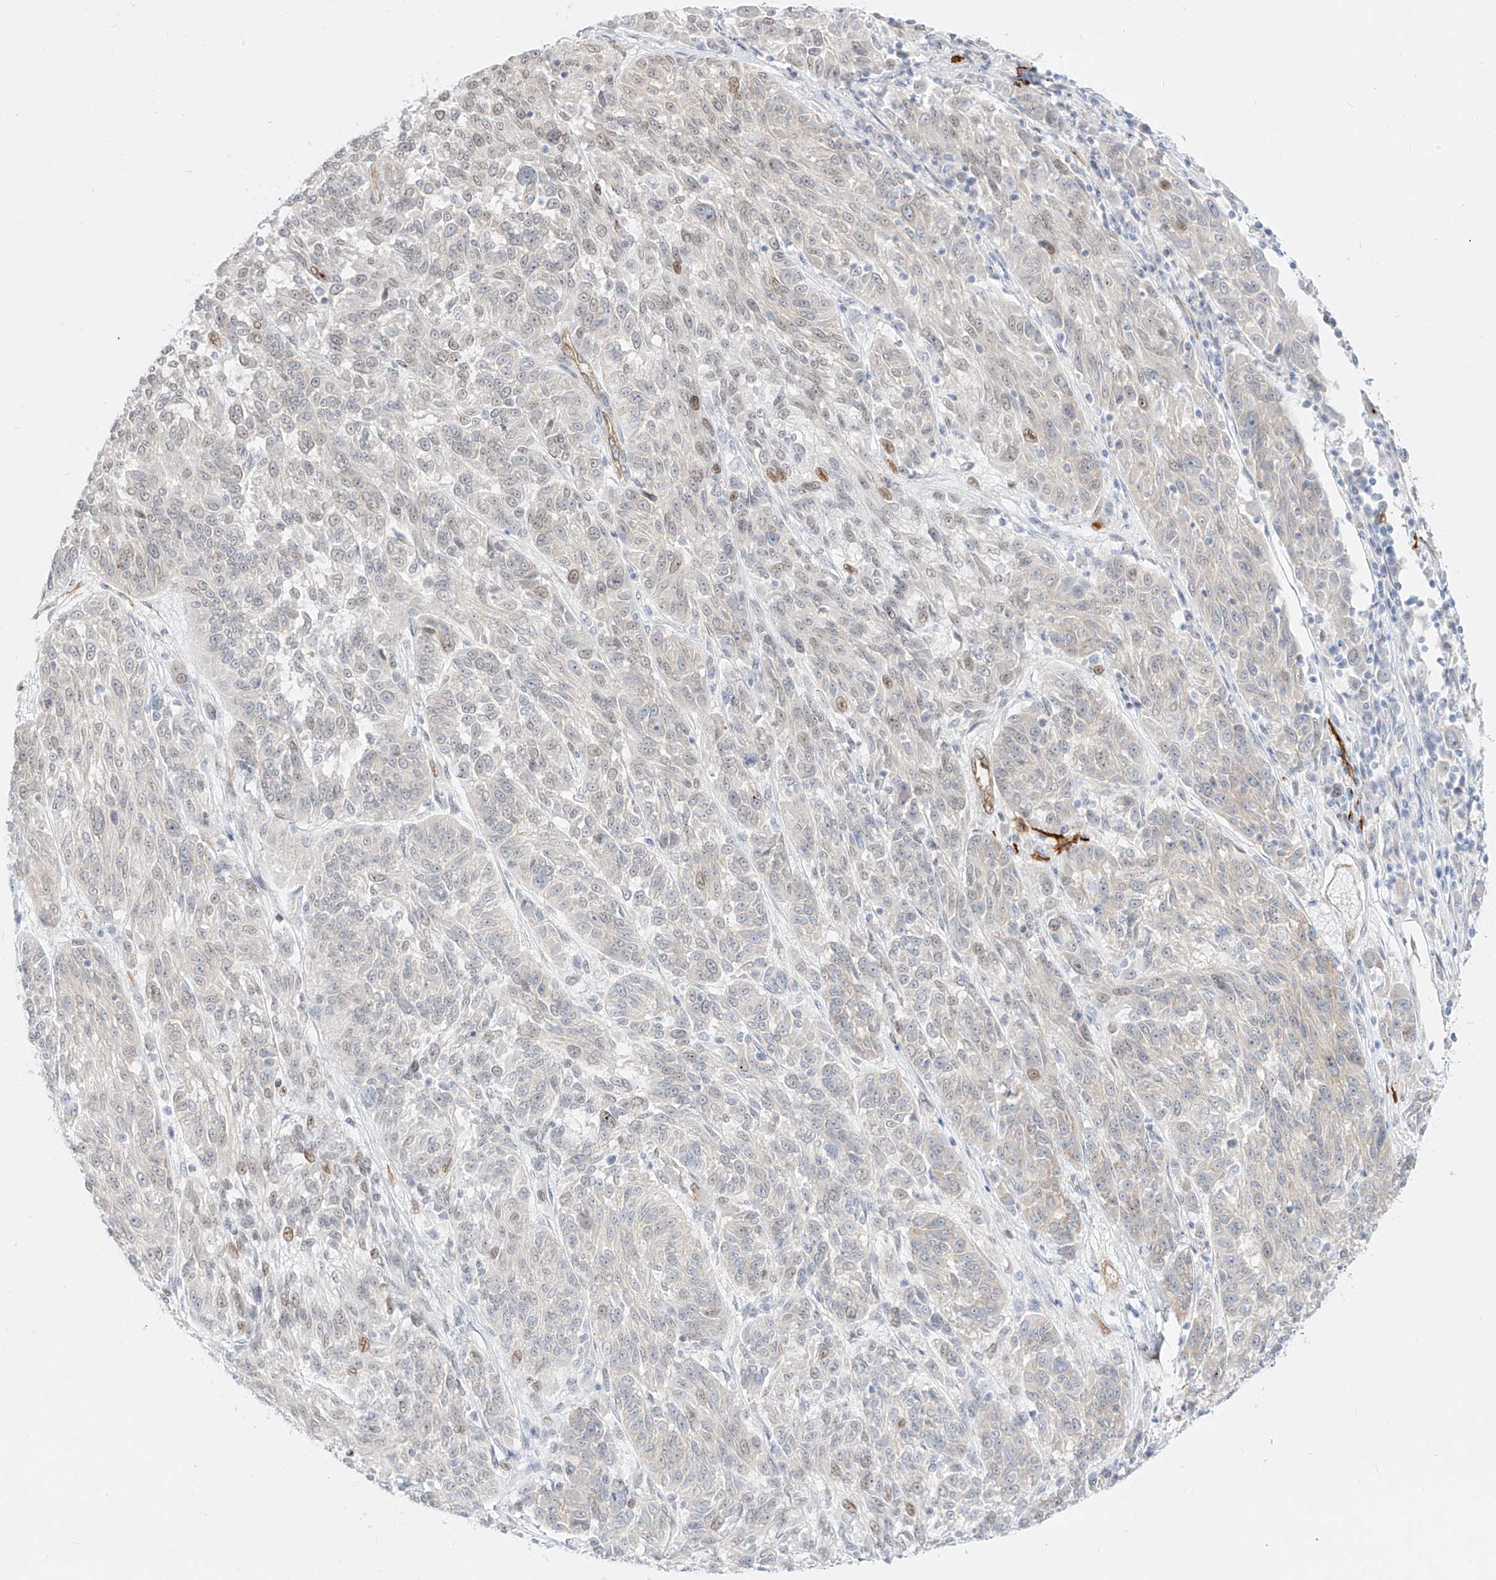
{"staining": {"intensity": "weak", "quantity": "<25%", "location": "nuclear"}, "tissue": "melanoma", "cell_type": "Tumor cells", "image_type": "cancer", "snomed": [{"axis": "morphology", "description": "Malignant melanoma, NOS"}, {"axis": "topography", "description": "Skin"}], "caption": "The photomicrograph reveals no significant expression in tumor cells of melanoma.", "gene": "NHSL1", "patient": {"sex": "male", "age": 53}}